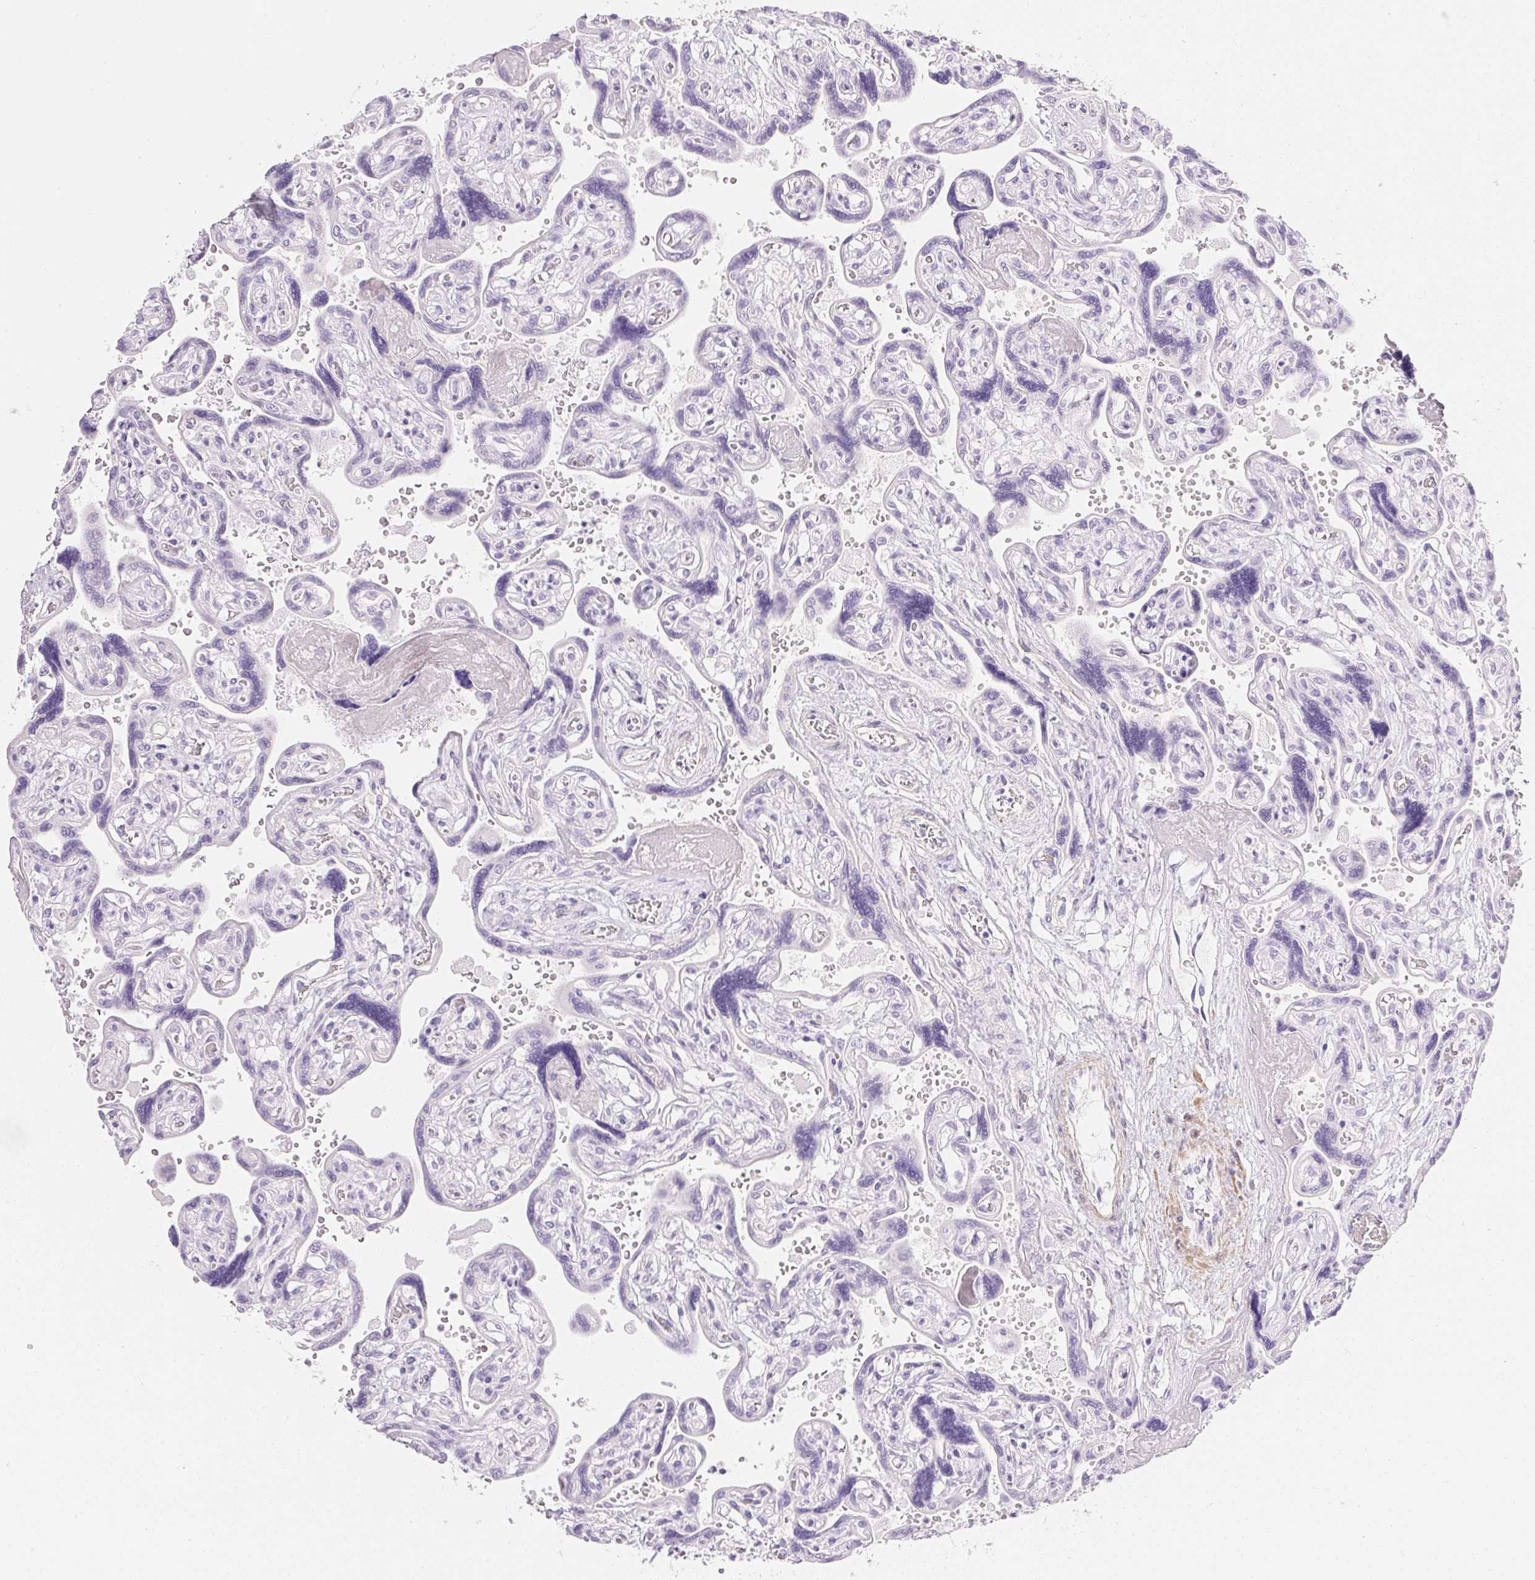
{"staining": {"intensity": "negative", "quantity": "none", "location": "none"}, "tissue": "placenta", "cell_type": "Decidual cells", "image_type": "normal", "snomed": [{"axis": "morphology", "description": "Normal tissue, NOS"}, {"axis": "topography", "description": "Placenta"}], "caption": "The image displays no significant positivity in decidual cells of placenta.", "gene": "KCNE2", "patient": {"sex": "female", "age": 32}}